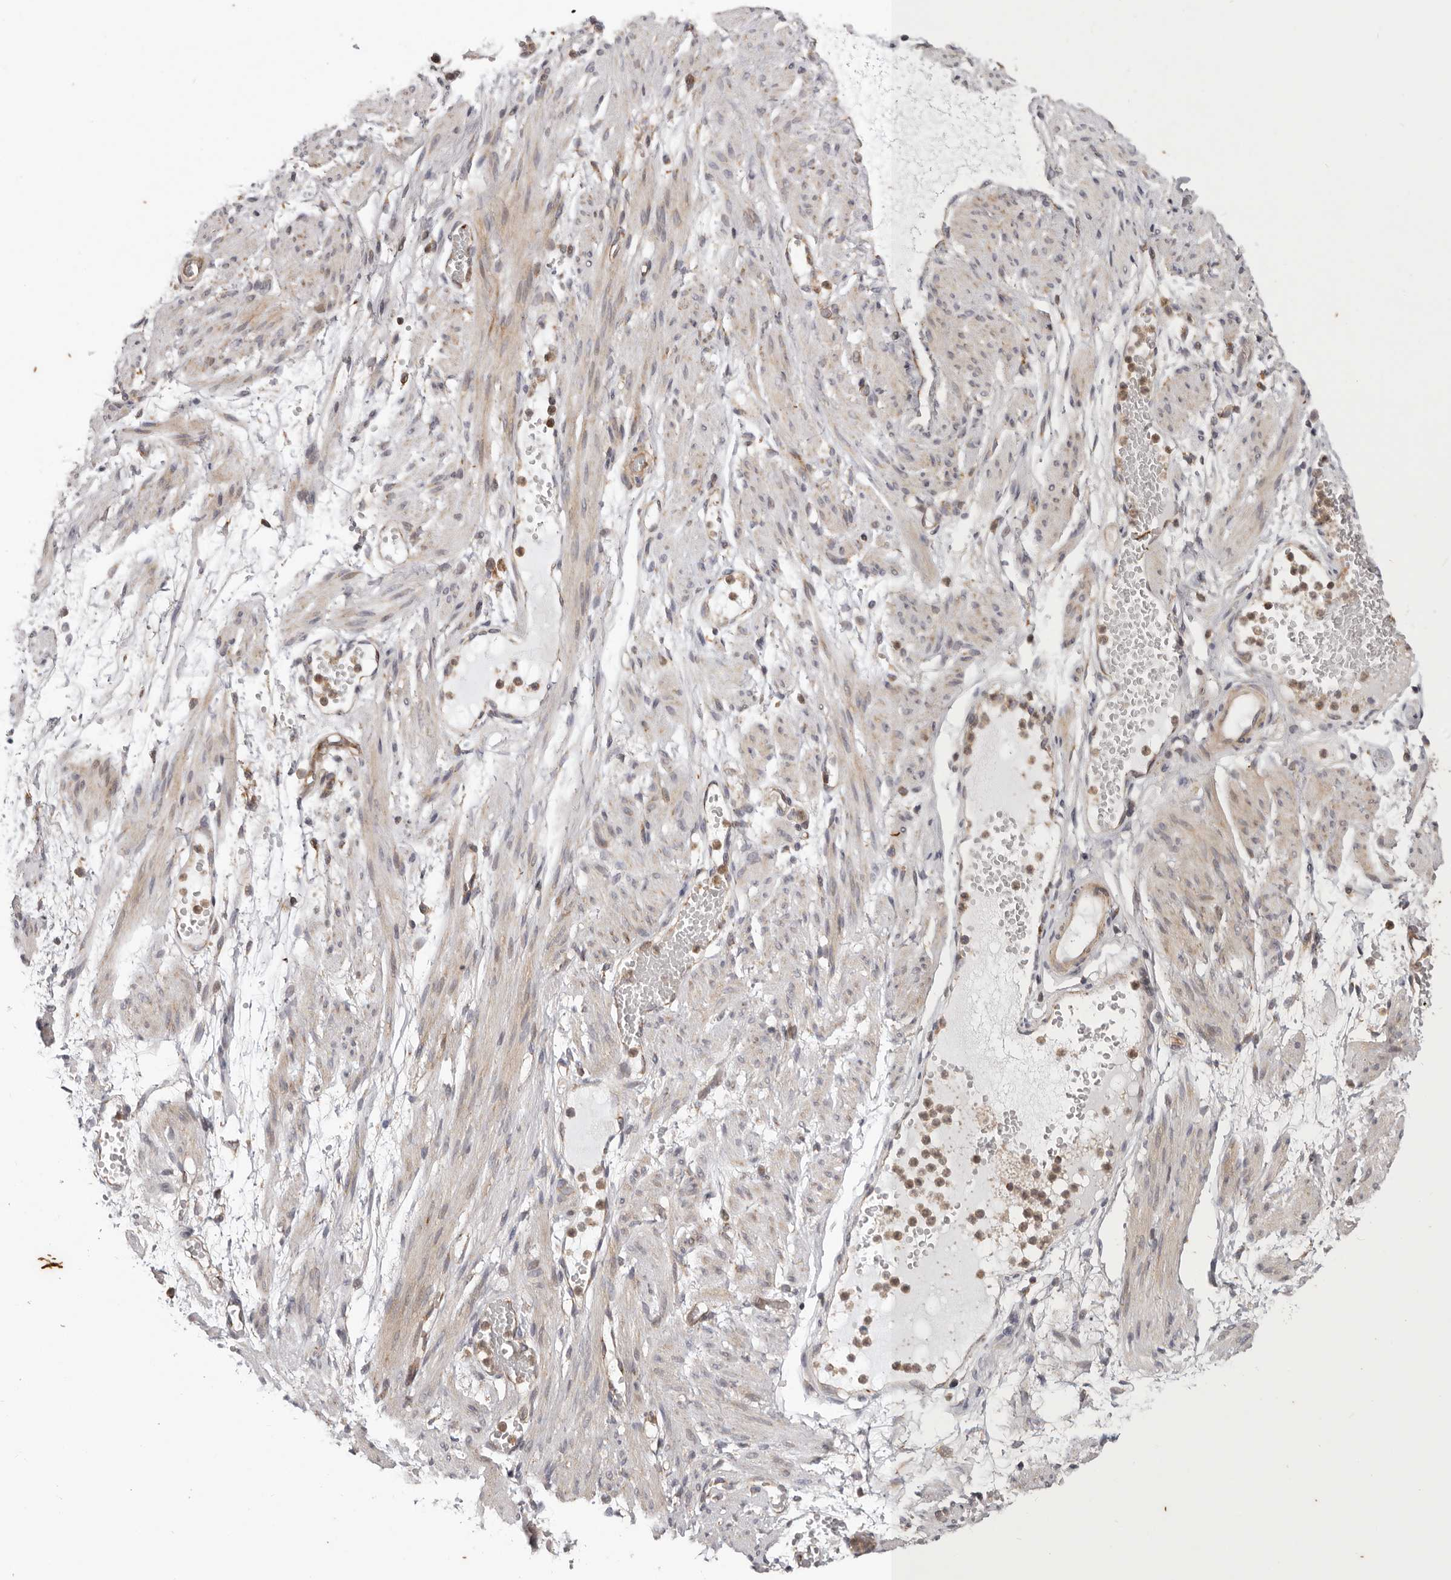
{"staining": {"intensity": "moderate", "quantity": ">75%", "location": "cytoplasmic/membranous"}, "tissue": "adipose tissue", "cell_type": "Adipocytes", "image_type": "normal", "snomed": [{"axis": "morphology", "description": "Normal tissue, NOS"}, {"axis": "topography", "description": "Smooth muscle"}, {"axis": "topography", "description": "Peripheral nerve tissue"}], "caption": "The photomicrograph demonstrates immunohistochemical staining of unremarkable adipose tissue. There is moderate cytoplasmic/membranous expression is appreciated in about >75% of adipocytes.", "gene": "MRPS10", "patient": {"sex": "female", "age": 39}}